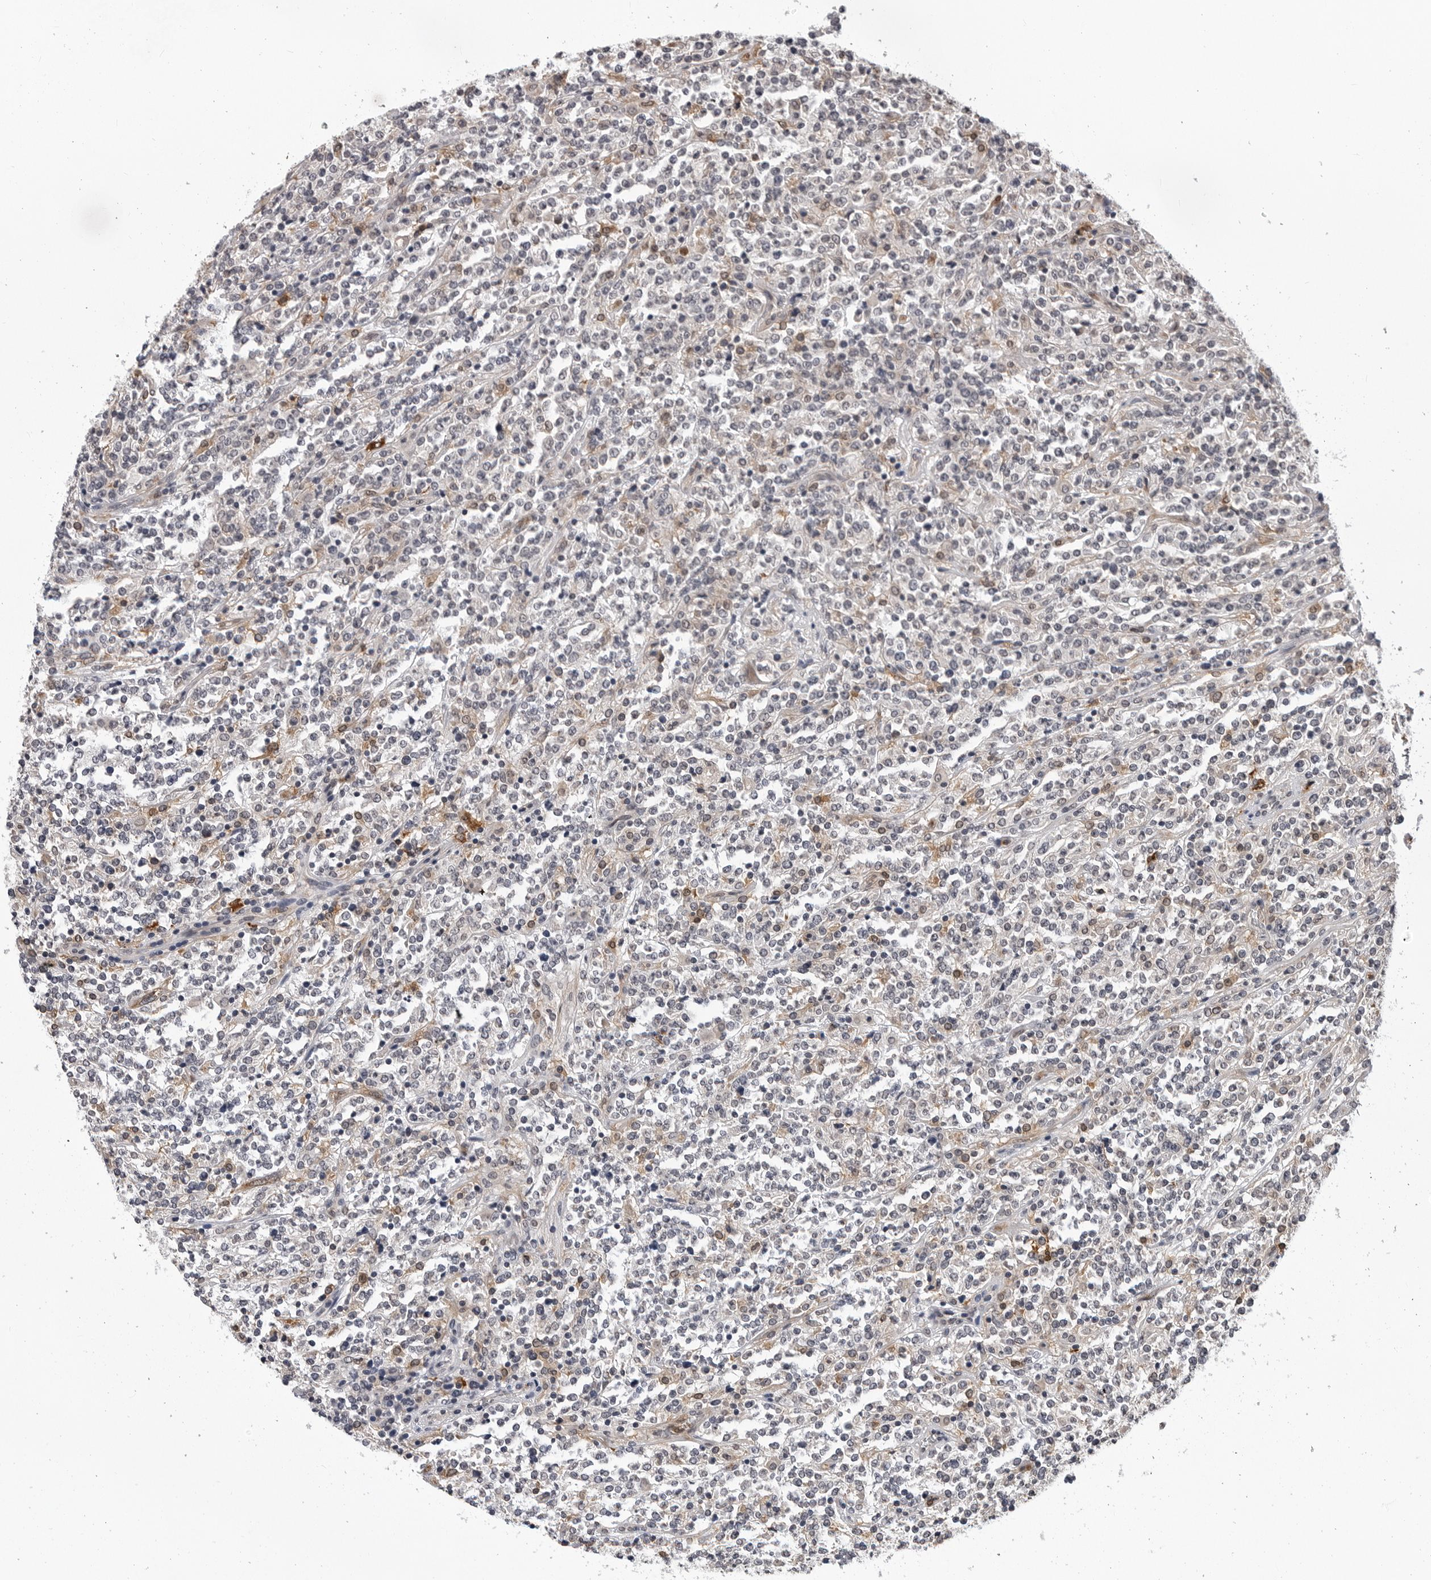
{"staining": {"intensity": "negative", "quantity": "none", "location": "none"}, "tissue": "lymphoma", "cell_type": "Tumor cells", "image_type": "cancer", "snomed": [{"axis": "morphology", "description": "Malignant lymphoma, non-Hodgkin's type, High grade"}, {"axis": "topography", "description": "Soft tissue"}], "caption": "There is no significant expression in tumor cells of lymphoma.", "gene": "TRMT13", "patient": {"sex": "male", "age": 18}}